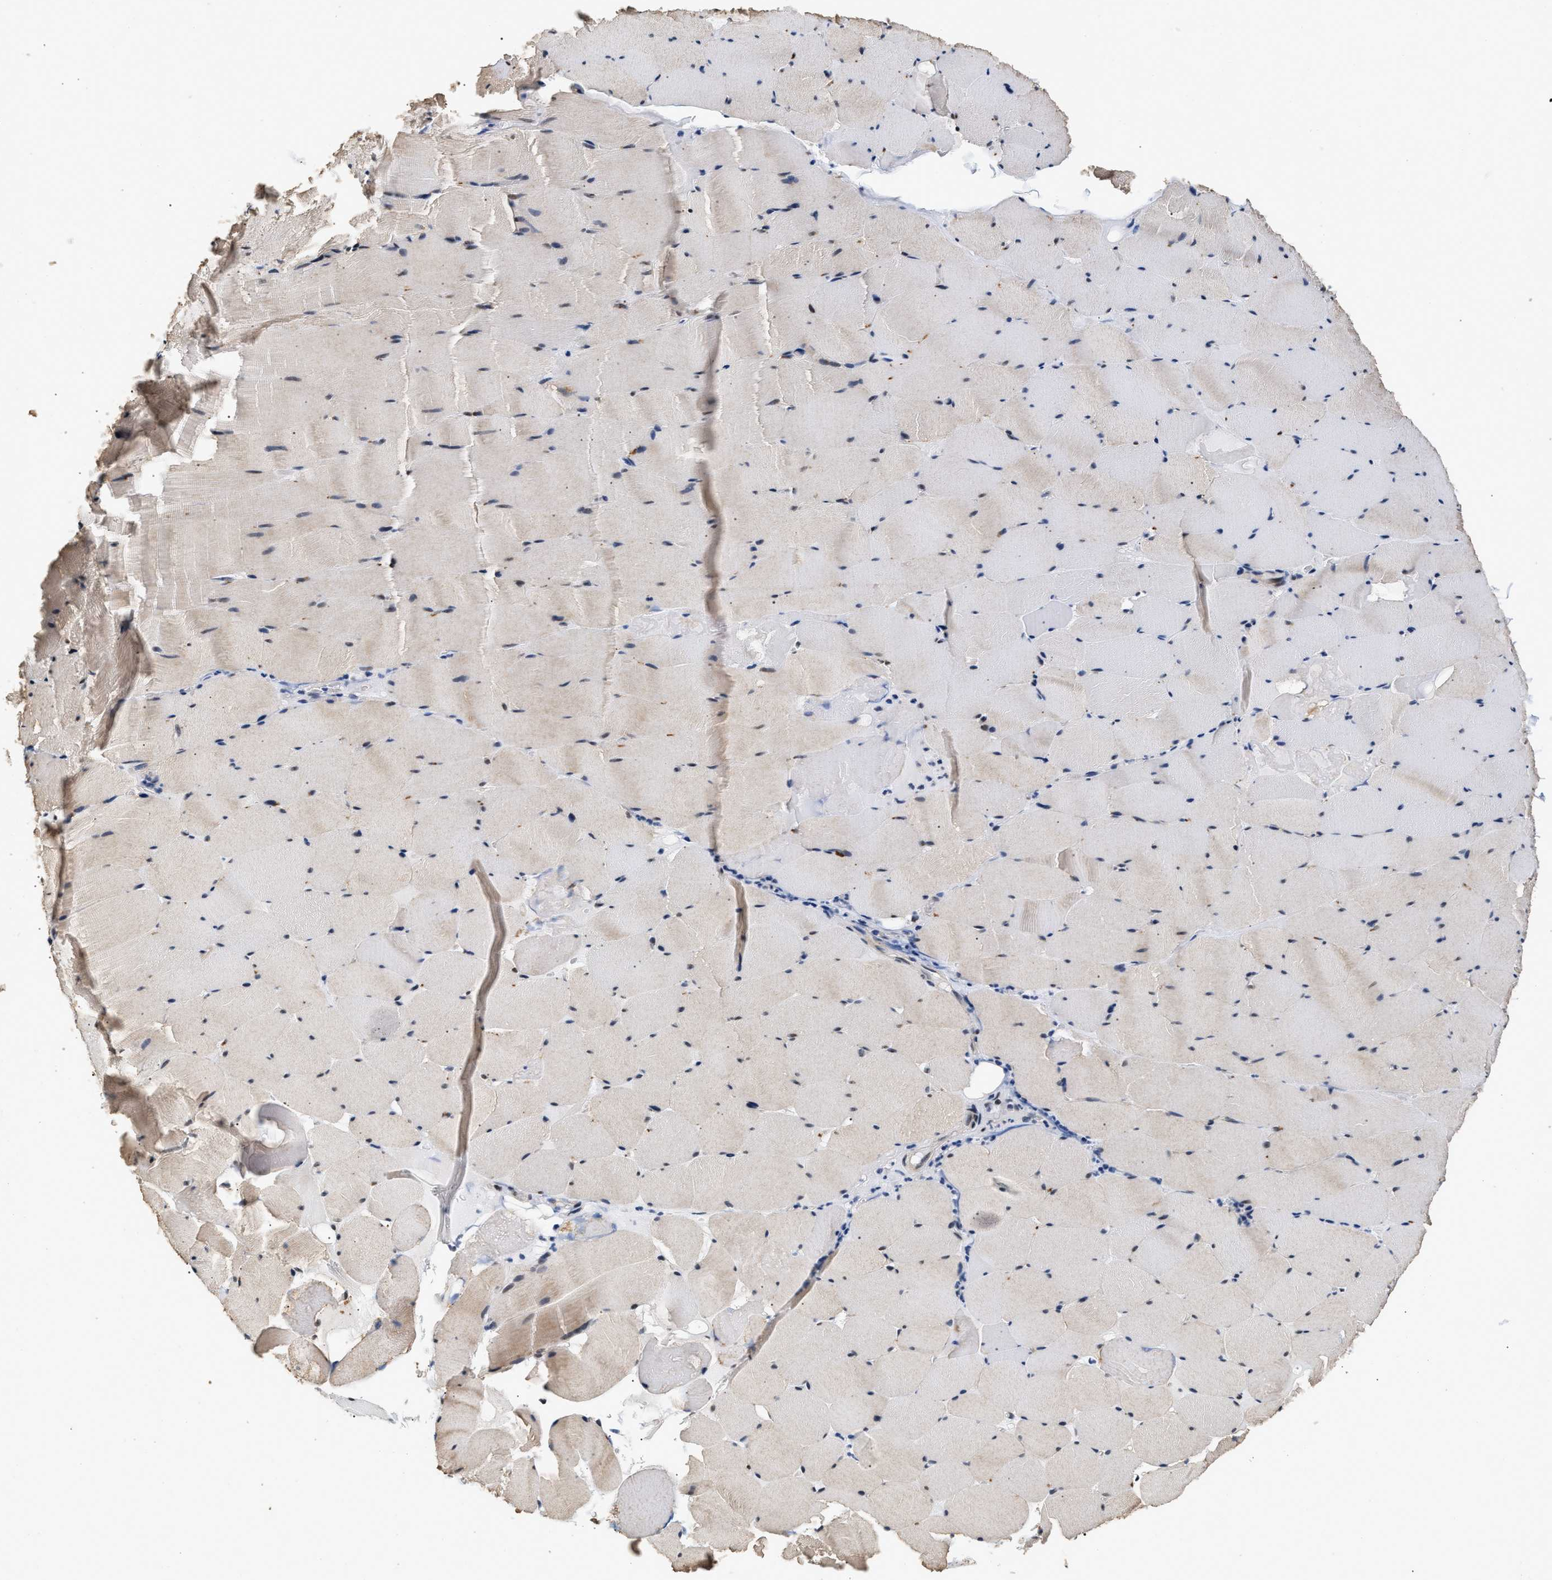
{"staining": {"intensity": "moderate", "quantity": "<25%", "location": "cytoplasmic/membranous"}, "tissue": "skeletal muscle", "cell_type": "Myocytes", "image_type": "normal", "snomed": [{"axis": "morphology", "description": "Normal tissue, NOS"}, {"axis": "topography", "description": "Skeletal muscle"}], "caption": "Protein staining of unremarkable skeletal muscle reveals moderate cytoplasmic/membranous staining in approximately <25% of myocytes.", "gene": "THOC1", "patient": {"sex": "male", "age": 62}}